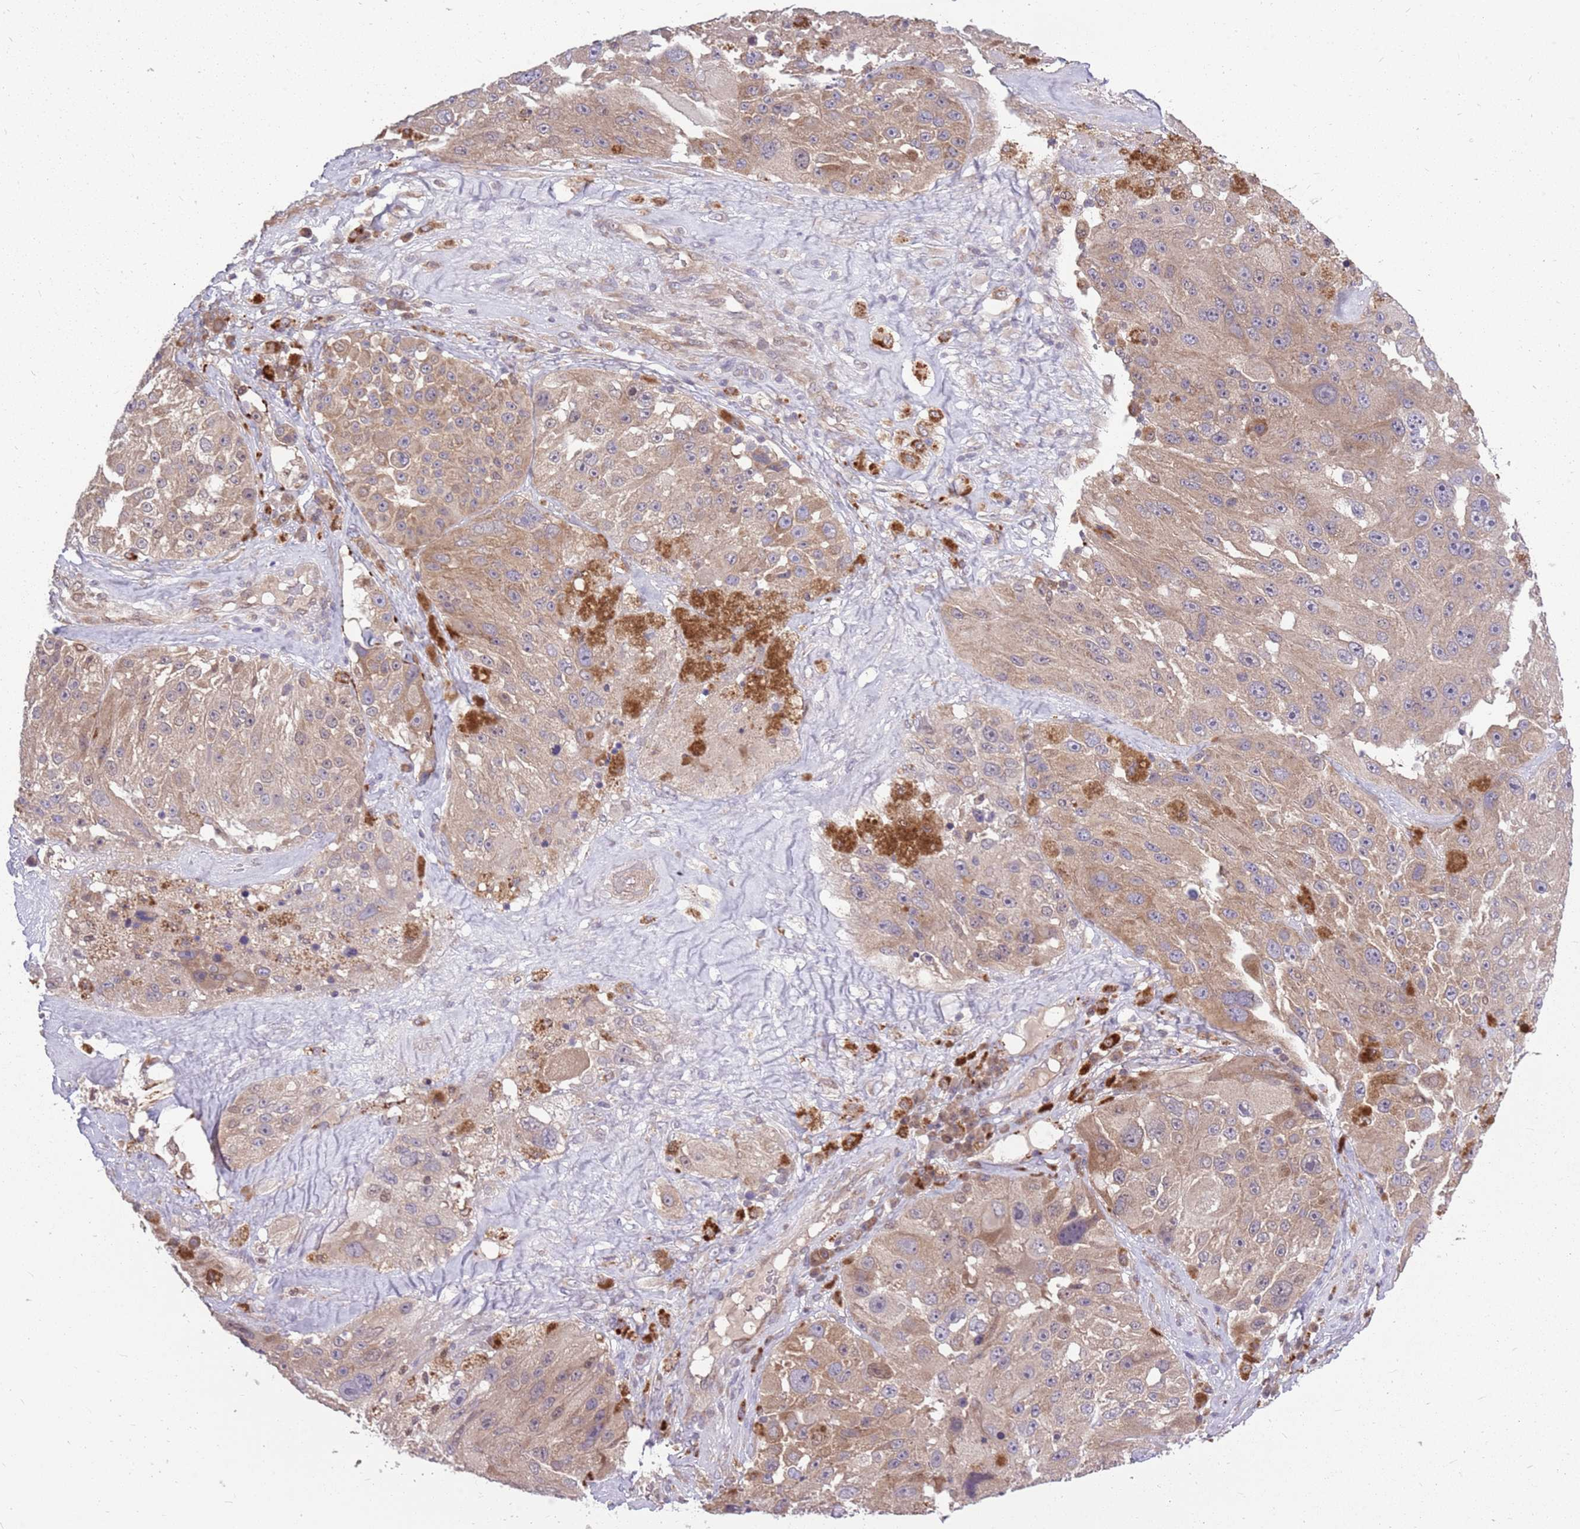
{"staining": {"intensity": "moderate", "quantity": "25%-75%", "location": "cytoplasmic/membranous"}, "tissue": "melanoma", "cell_type": "Tumor cells", "image_type": "cancer", "snomed": [{"axis": "morphology", "description": "Malignant melanoma, Metastatic site"}, {"axis": "topography", "description": "Lymph node"}], "caption": "Moderate cytoplasmic/membranous protein staining is seen in approximately 25%-75% of tumor cells in melanoma.", "gene": "PPP1R27", "patient": {"sex": "male", "age": 62}}